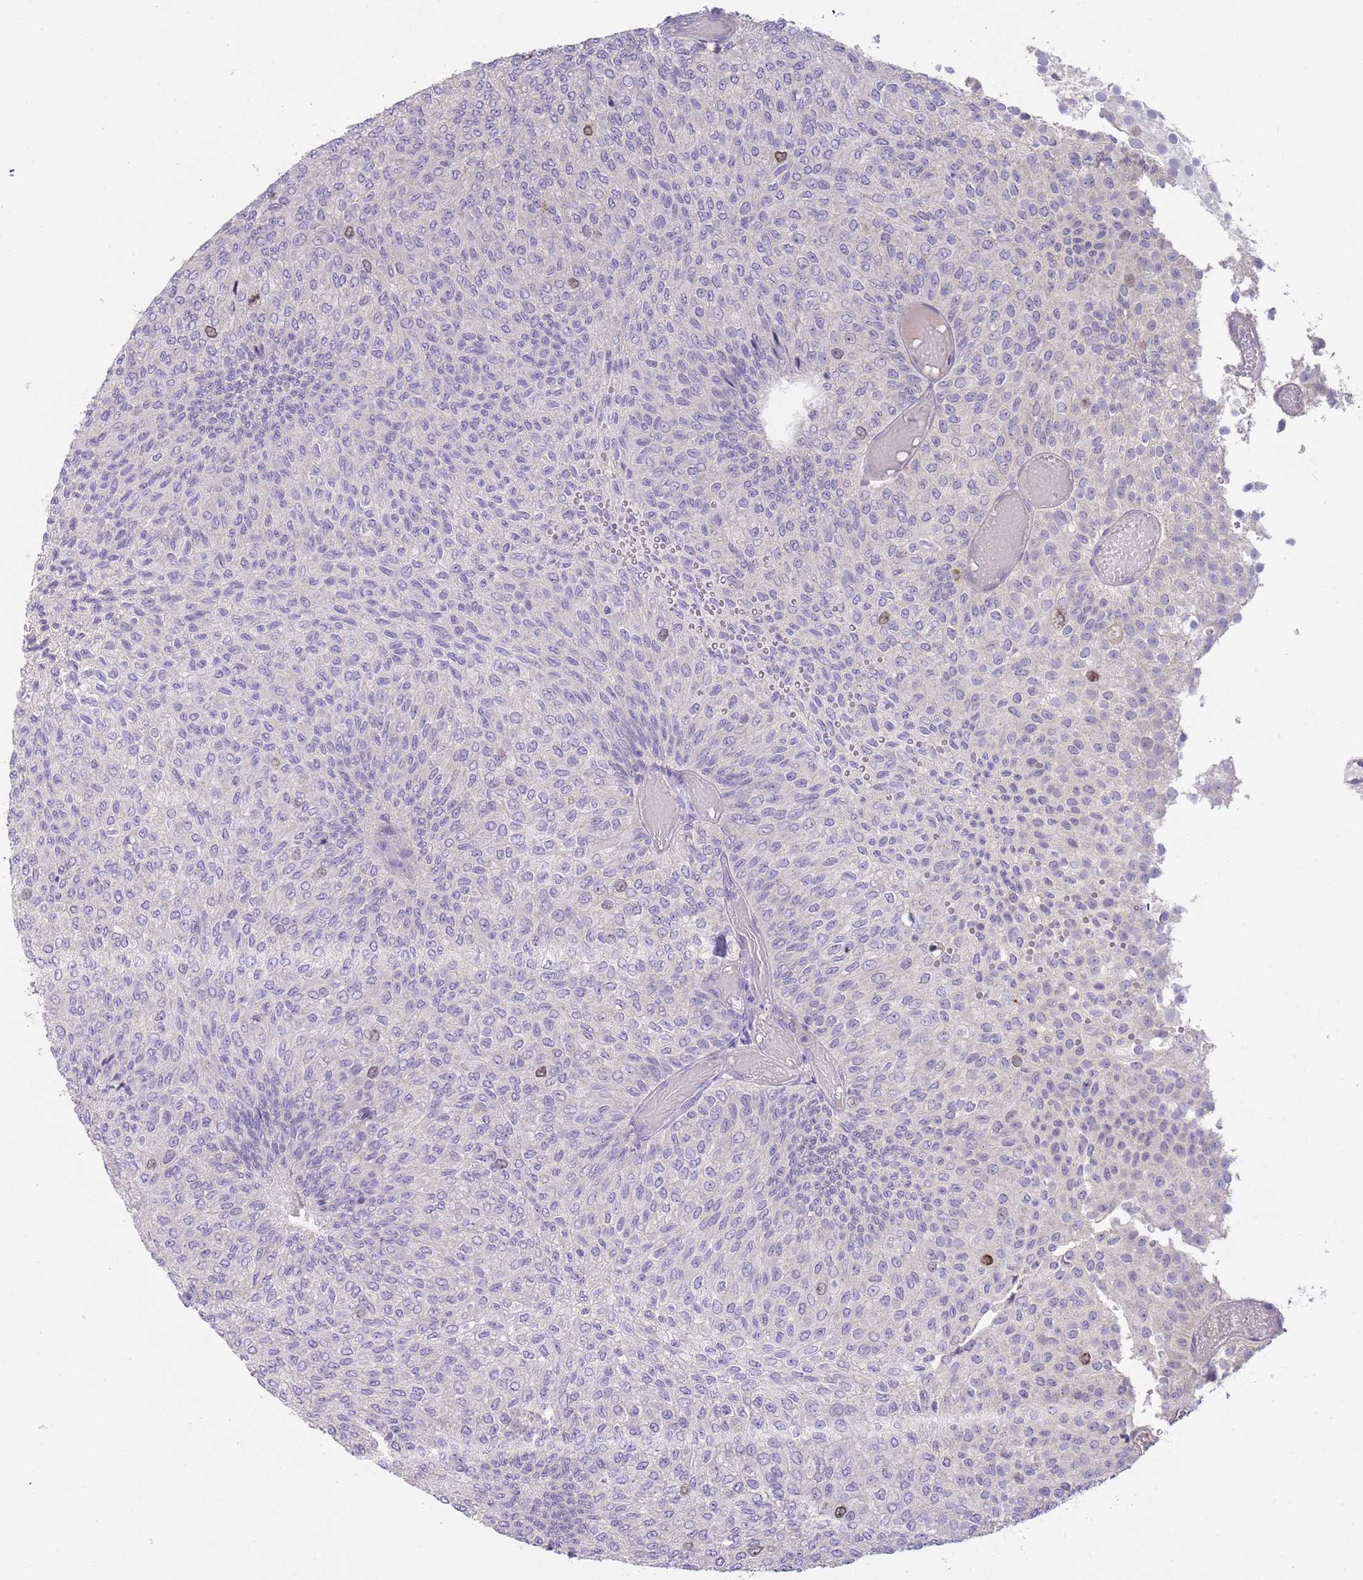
{"staining": {"intensity": "moderate", "quantity": "<25%", "location": "nuclear"}, "tissue": "urothelial cancer", "cell_type": "Tumor cells", "image_type": "cancer", "snomed": [{"axis": "morphology", "description": "Urothelial carcinoma, Low grade"}, {"axis": "topography", "description": "Urinary bladder"}], "caption": "The image demonstrates staining of urothelial cancer, revealing moderate nuclear protein staining (brown color) within tumor cells.", "gene": "PIMREG", "patient": {"sex": "male", "age": 78}}